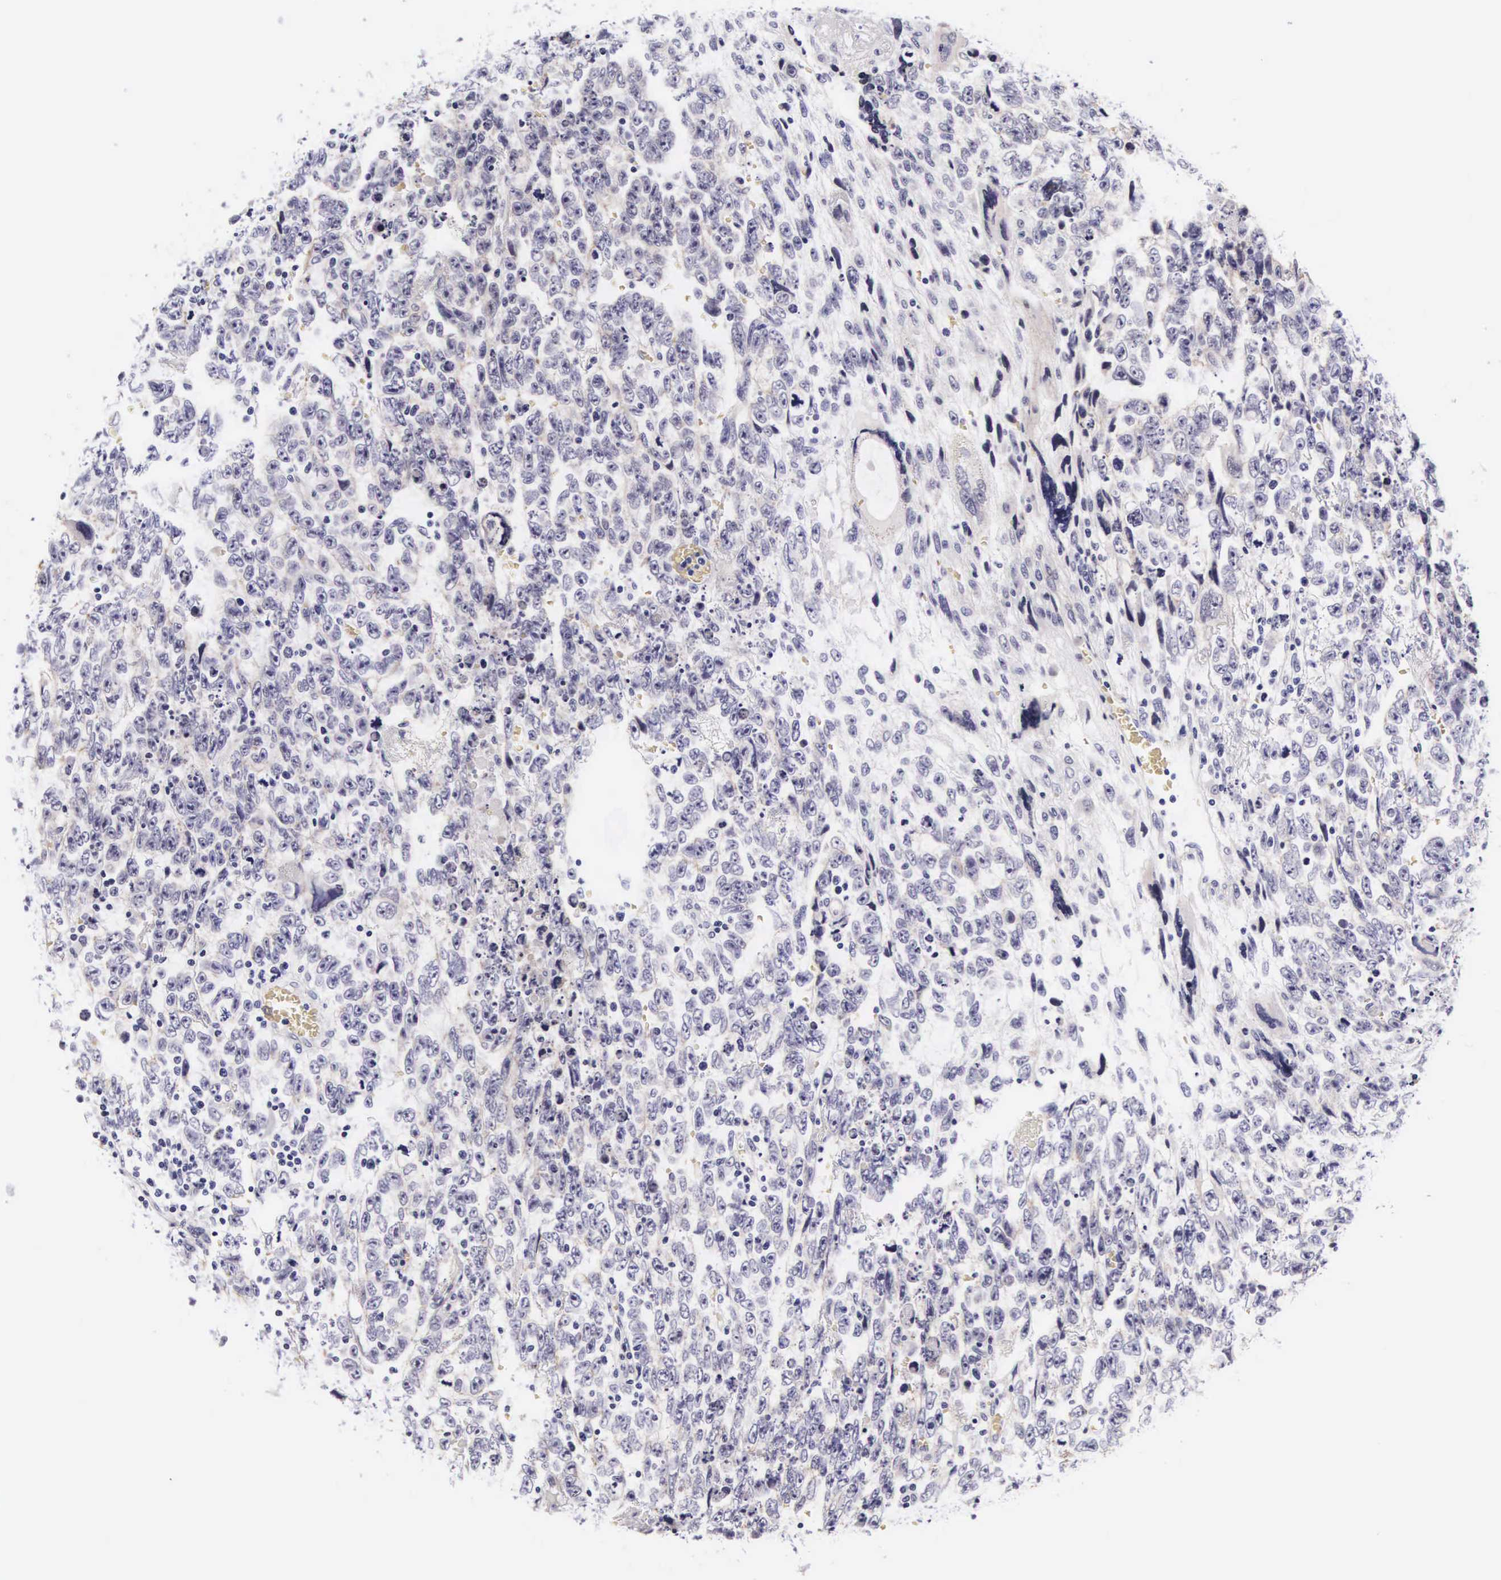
{"staining": {"intensity": "negative", "quantity": "none", "location": "none"}, "tissue": "testis cancer", "cell_type": "Tumor cells", "image_type": "cancer", "snomed": [{"axis": "morphology", "description": "Carcinoma, Embryonal, NOS"}, {"axis": "topography", "description": "Testis"}], "caption": "Immunohistochemistry histopathology image of testis cancer (embryonal carcinoma) stained for a protein (brown), which exhibits no staining in tumor cells.", "gene": "PHETA2", "patient": {"sex": "male", "age": 28}}